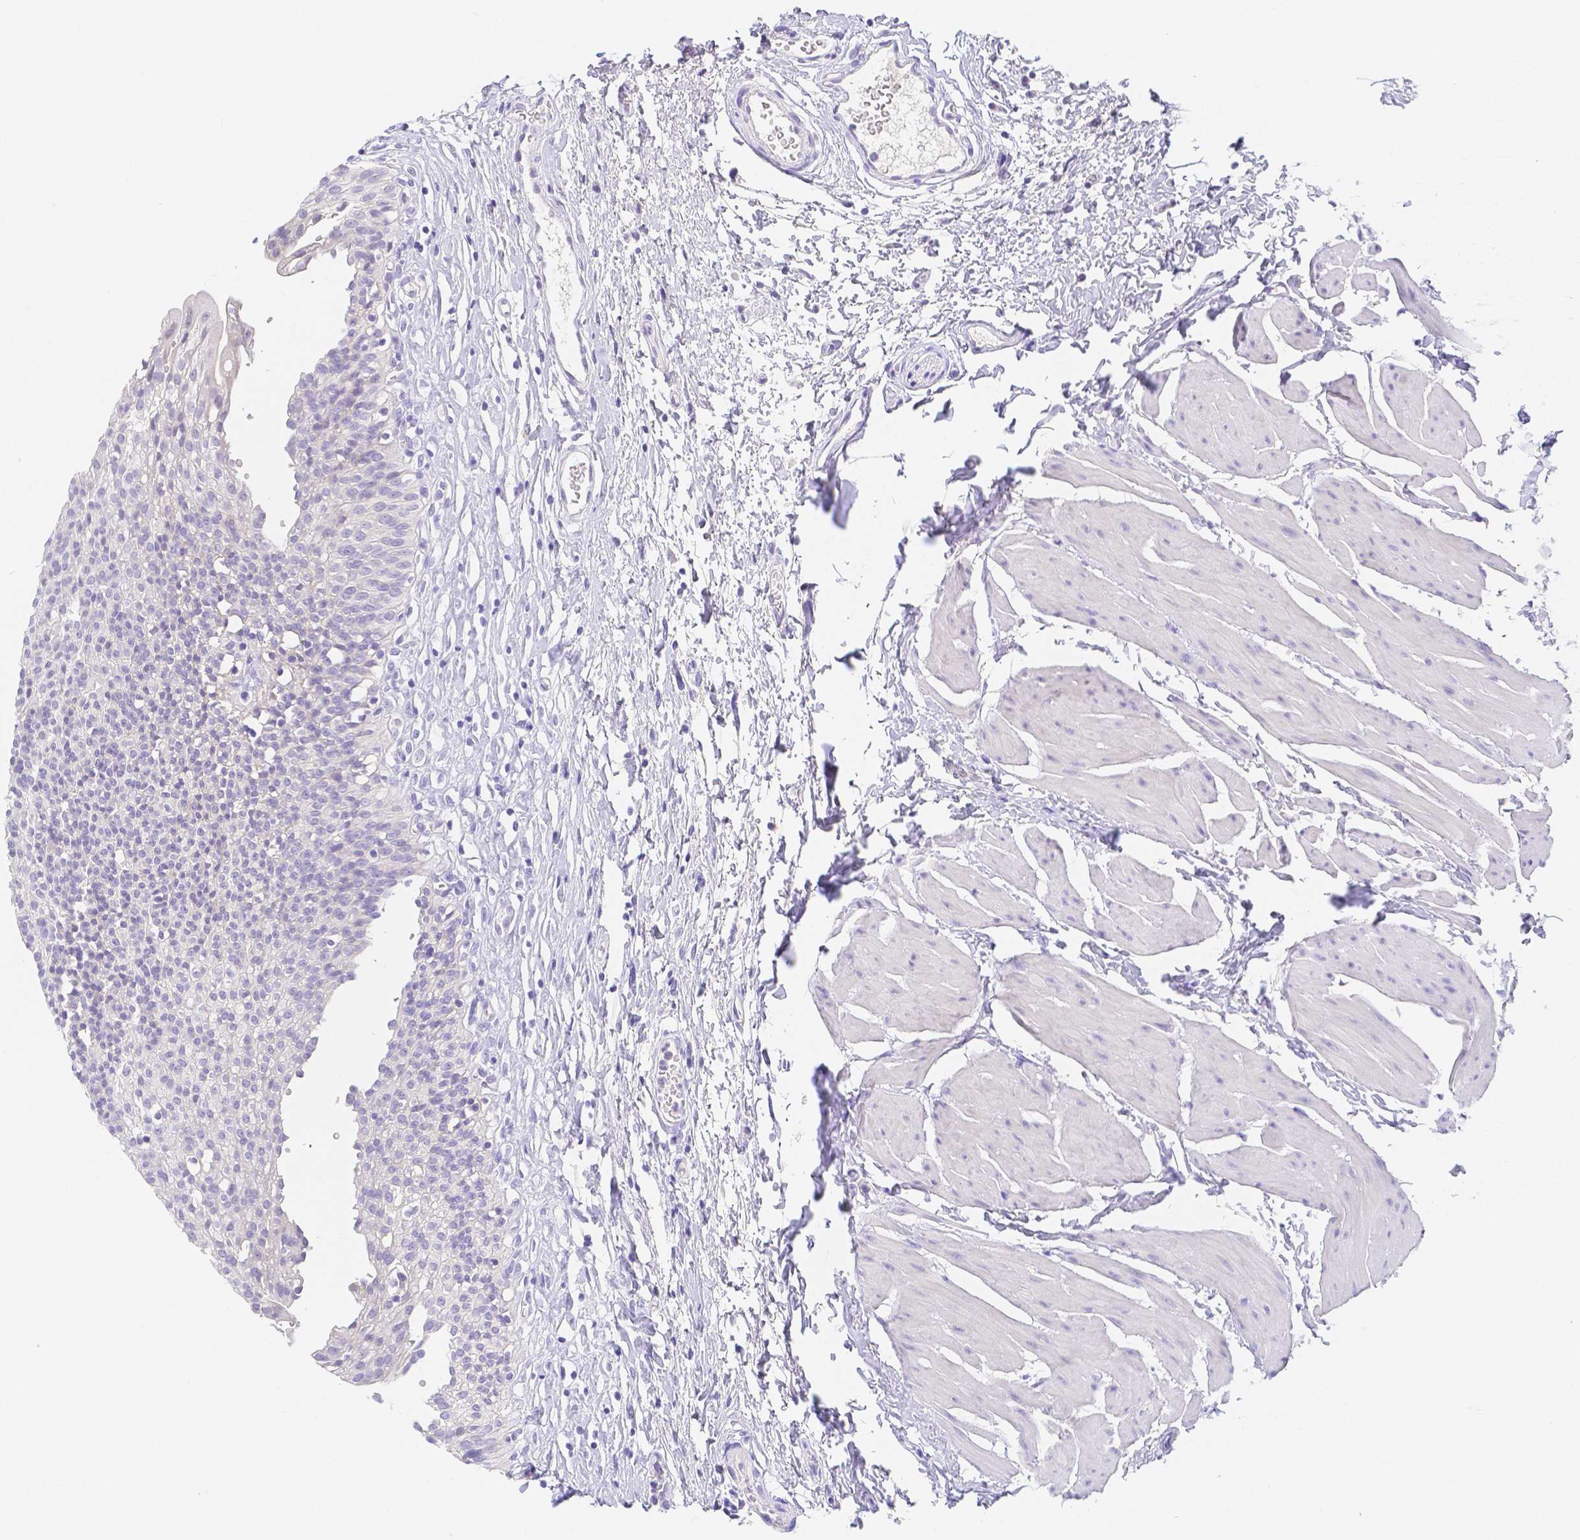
{"staining": {"intensity": "negative", "quantity": "none", "location": "none"}, "tissue": "urinary bladder", "cell_type": "Urothelial cells", "image_type": "normal", "snomed": [{"axis": "morphology", "description": "Normal tissue, NOS"}, {"axis": "topography", "description": "Urinary bladder"}], "caption": "The micrograph shows no staining of urothelial cells in normal urinary bladder. (DAB immunohistochemistry, high magnification).", "gene": "ZG16B", "patient": {"sex": "male", "age": 51}}